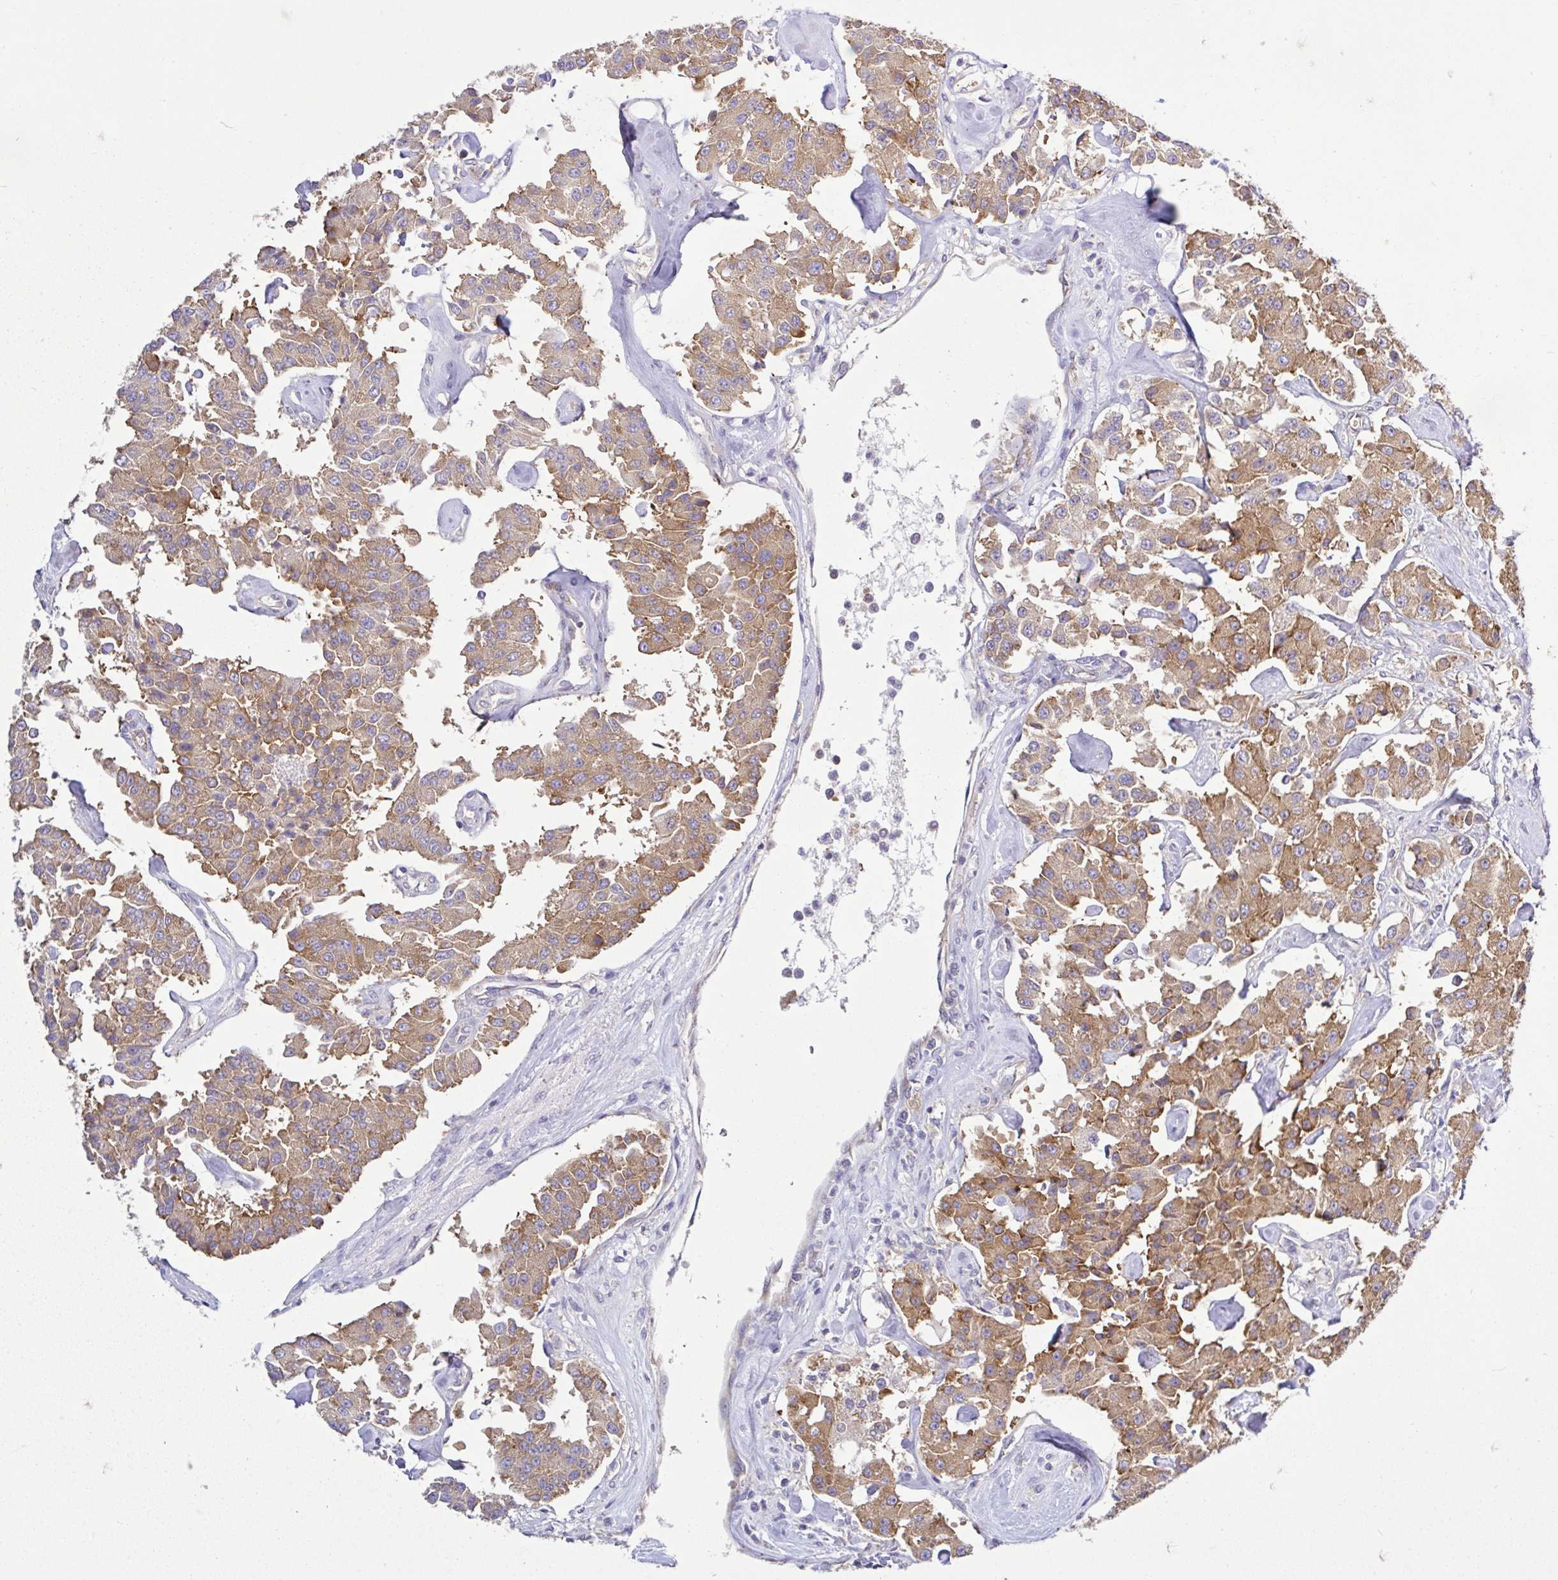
{"staining": {"intensity": "moderate", "quantity": ">75%", "location": "cytoplasmic/membranous"}, "tissue": "carcinoid", "cell_type": "Tumor cells", "image_type": "cancer", "snomed": [{"axis": "morphology", "description": "Carcinoid, malignant, NOS"}, {"axis": "topography", "description": "Pancreas"}], "caption": "Protein staining of carcinoid tissue shows moderate cytoplasmic/membranous staining in approximately >75% of tumor cells.", "gene": "LARS1", "patient": {"sex": "male", "age": 41}}